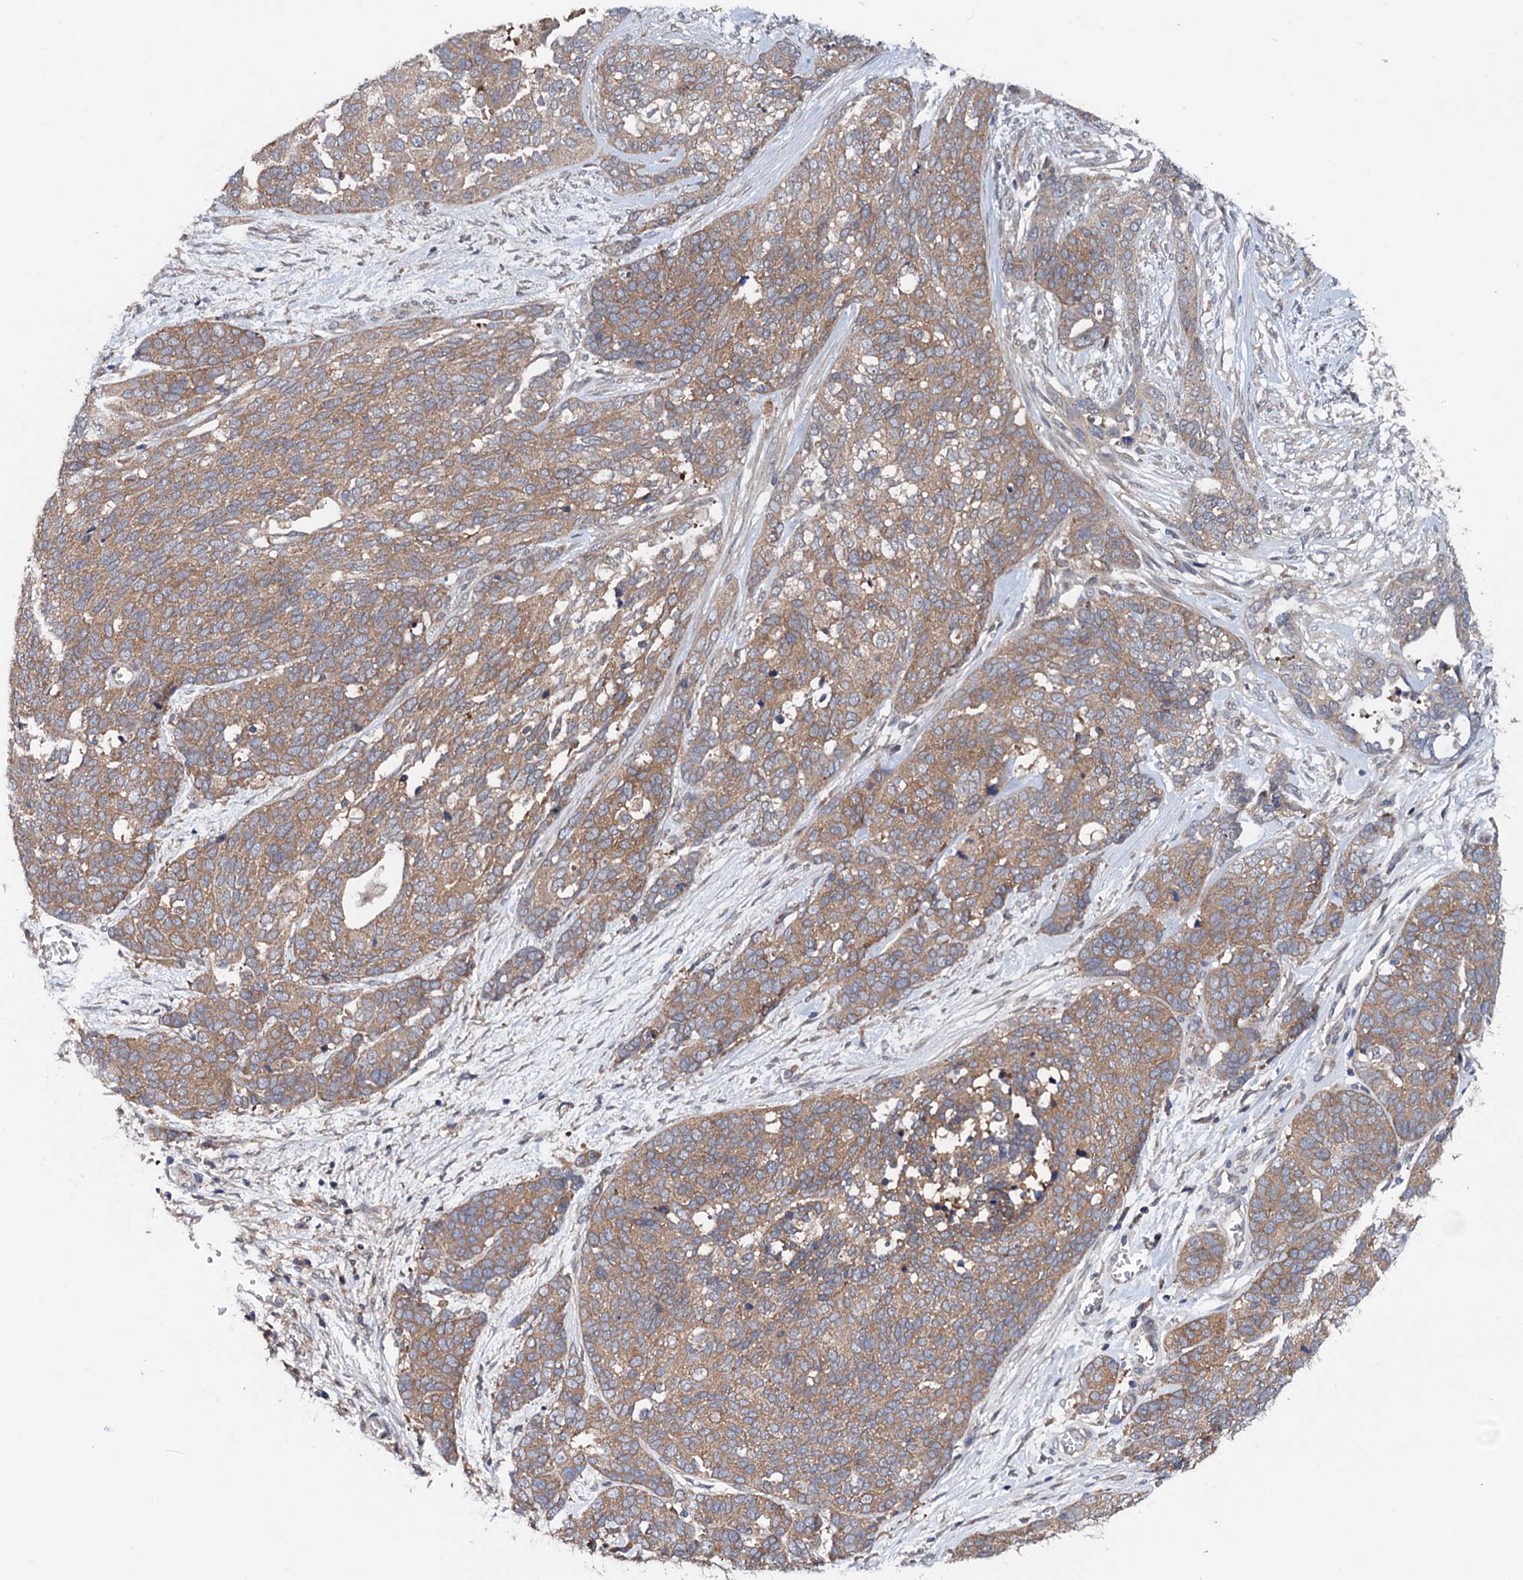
{"staining": {"intensity": "moderate", "quantity": ">75%", "location": "cytoplasmic/membranous"}, "tissue": "ovarian cancer", "cell_type": "Tumor cells", "image_type": "cancer", "snomed": [{"axis": "morphology", "description": "Cystadenocarcinoma, serous, NOS"}, {"axis": "topography", "description": "Ovary"}], "caption": "Protein analysis of ovarian cancer (serous cystadenocarcinoma) tissue reveals moderate cytoplasmic/membranous positivity in about >75% of tumor cells.", "gene": "BLTP3B", "patient": {"sex": "female", "age": 44}}